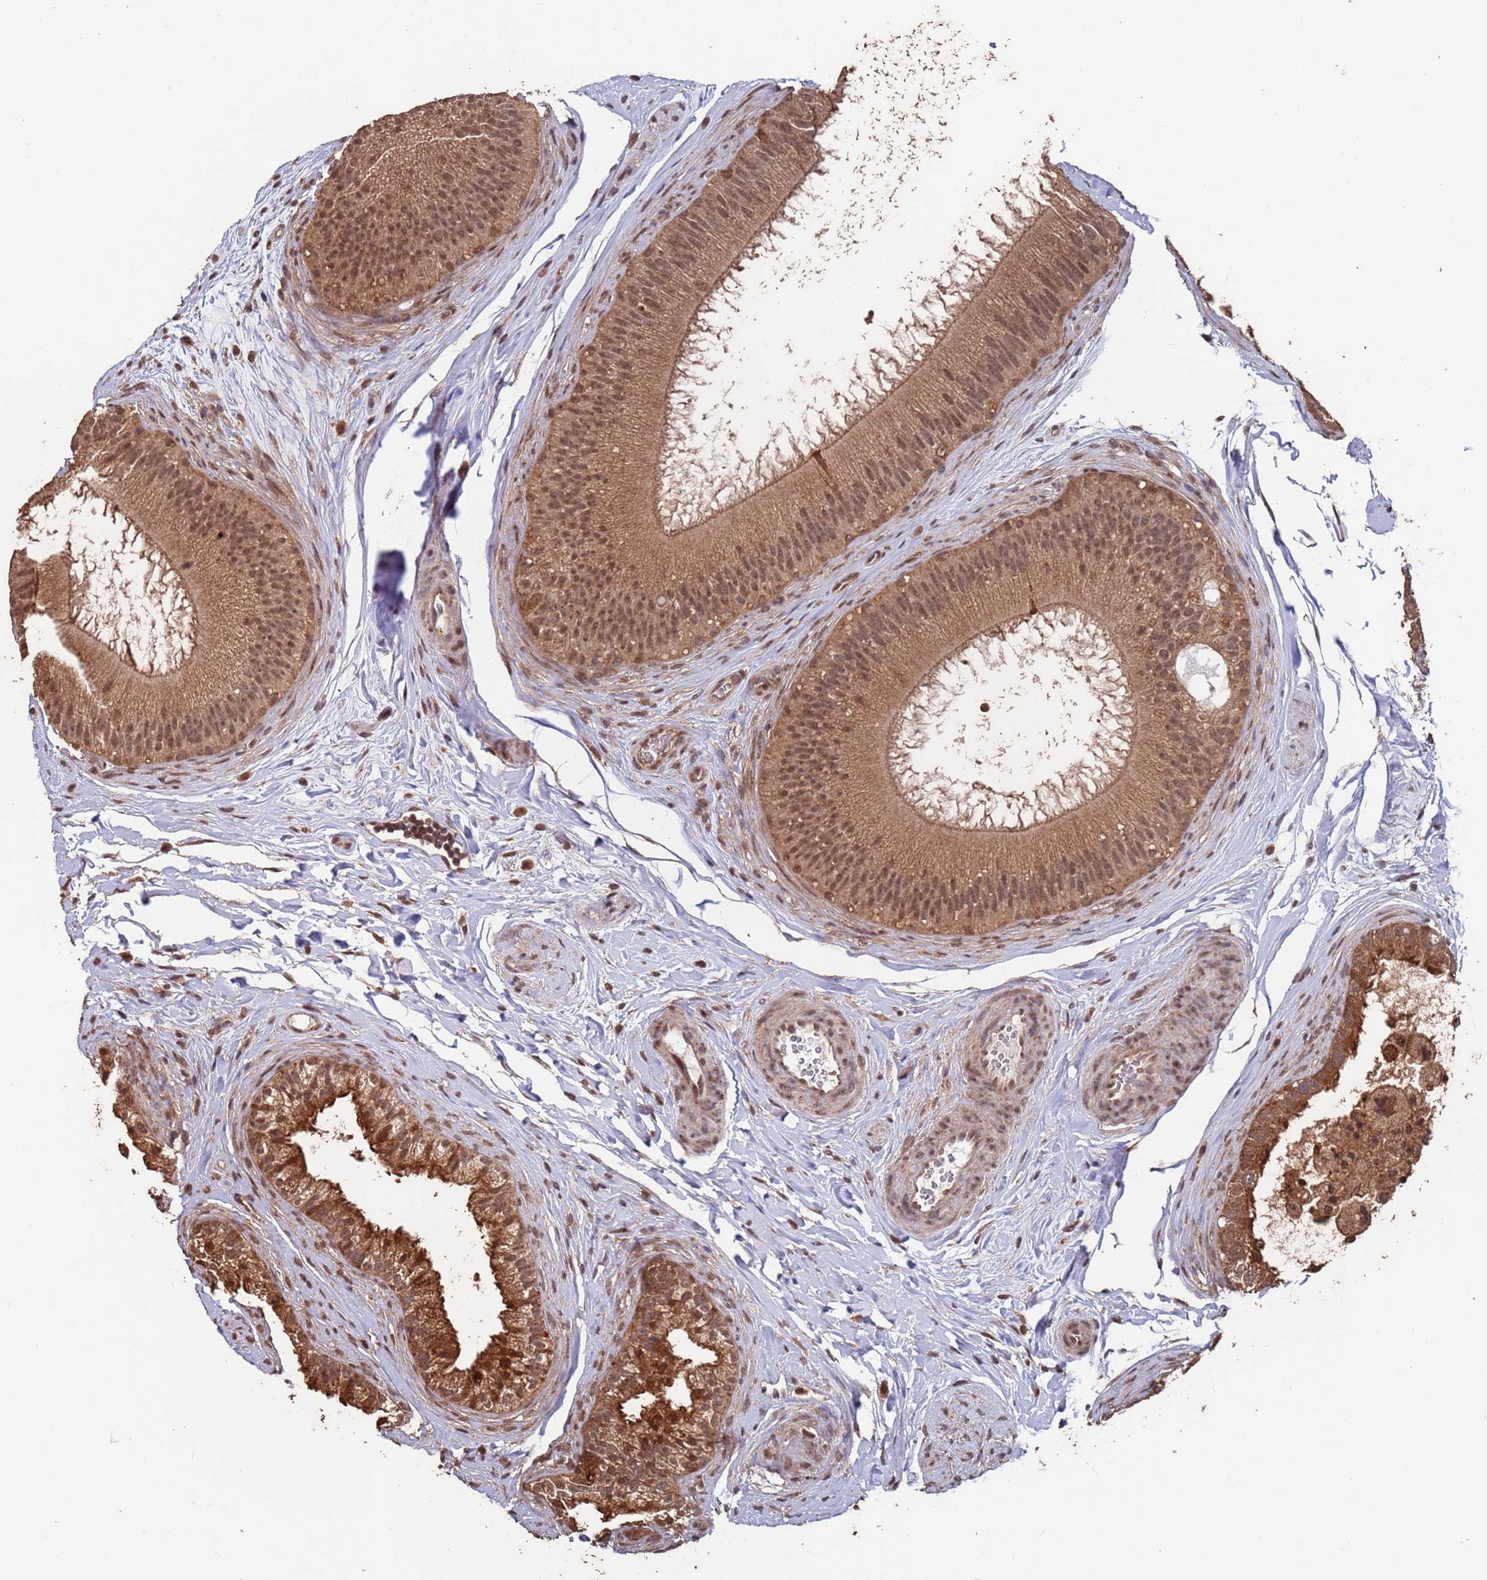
{"staining": {"intensity": "strong", "quantity": ">75%", "location": "cytoplasmic/membranous,nuclear"}, "tissue": "epididymis", "cell_type": "Glandular cells", "image_type": "normal", "snomed": [{"axis": "morphology", "description": "Normal tissue, NOS"}, {"axis": "topography", "description": "Epididymis"}], "caption": "Immunohistochemical staining of normal epididymis shows high levels of strong cytoplasmic/membranous,nuclear expression in approximately >75% of glandular cells. (DAB IHC with brightfield microscopy, high magnification).", "gene": "PRR7", "patient": {"sex": "male", "age": 45}}